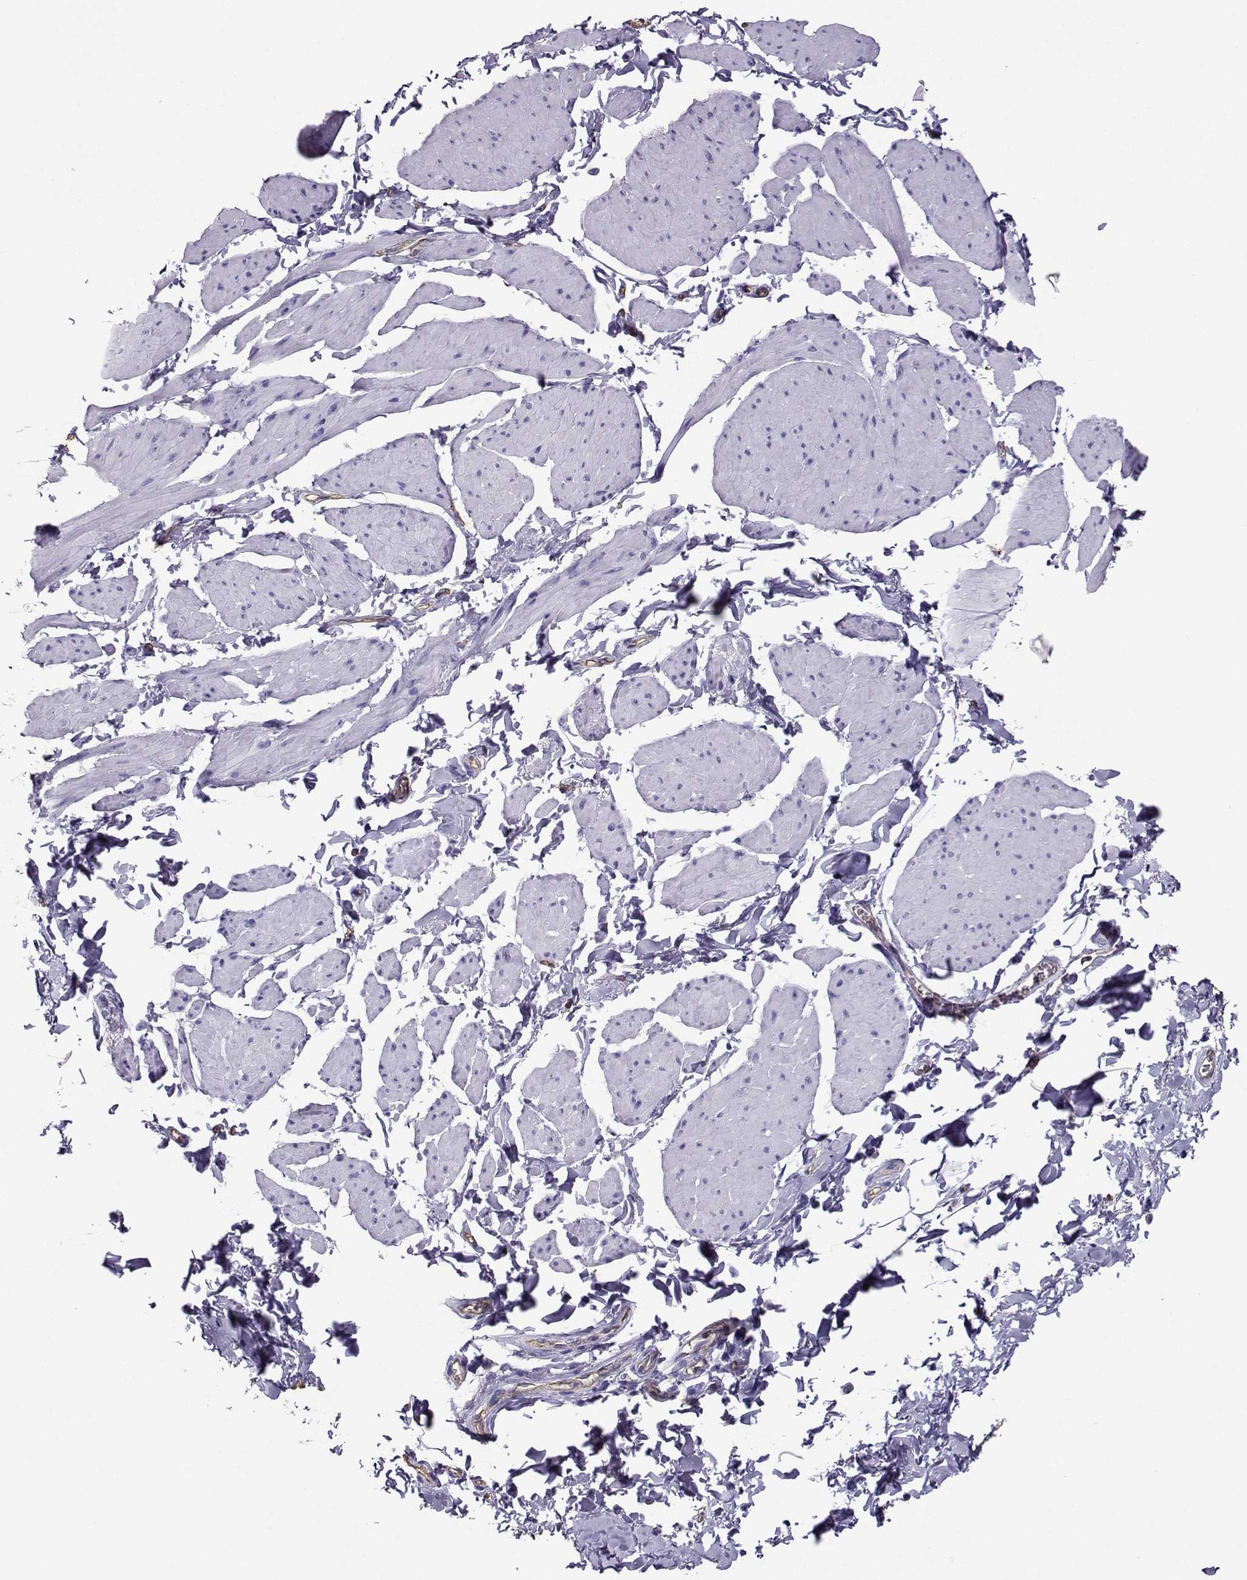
{"staining": {"intensity": "negative", "quantity": "none", "location": "none"}, "tissue": "smooth muscle", "cell_type": "Smooth muscle cells", "image_type": "normal", "snomed": [{"axis": "morphology", "description": "Normal tissue, NOS"}, {"axis": "topography", "description": "Adipose tissue"}, {"axis": "topography", "description": "Smooth muscle"}, {"axis": "topography", "description": "Peripheral nerve tissue"}], "caption": "Micrograph shows no protein expression in smooth muscle cells of unremarkable smooth muscle.", "gene": "CLUL1", "patient": {"sex": "male", "age": 83}}